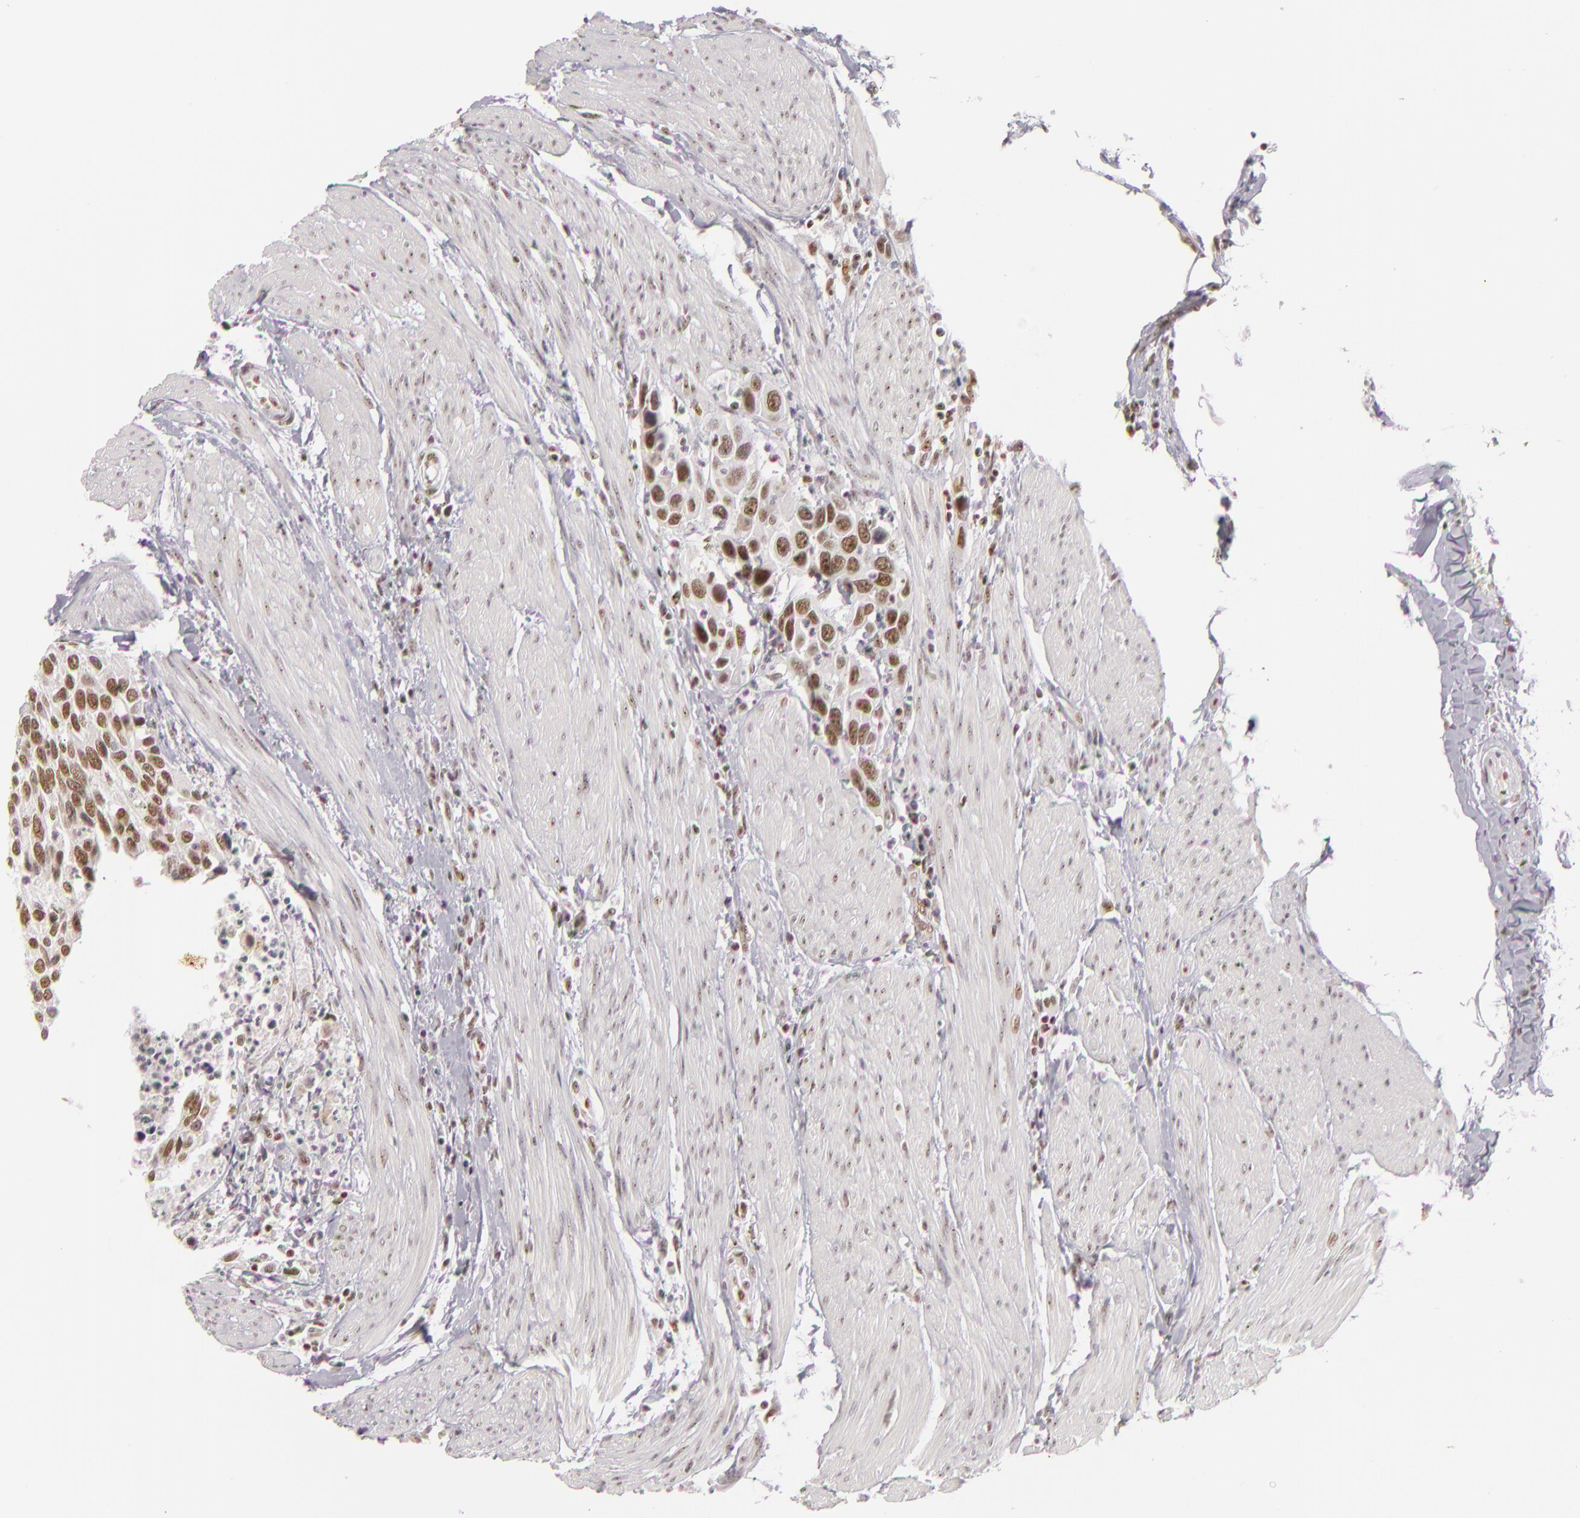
{"staining": {"intensity": "moderate", "quantity": ">75%", "location": "nuclear"}, "tissue": "urothelial cancer", "cell_type": "Tumor cells", "image_type": "cancer", "snomed": [{"axis": "morphology", "description": "Urothelial carcinoma, High grade"}, {"axis": "topography", "description": "Urinary bladder"}], "caption": "Urothelial cancer was stained to show a protein in brown. There is medium levels of moderate nuclear positivity in approximately >75% of tumor cells.", "gene": "DAXX", "patient": {"sex": "male", "age": 66}}